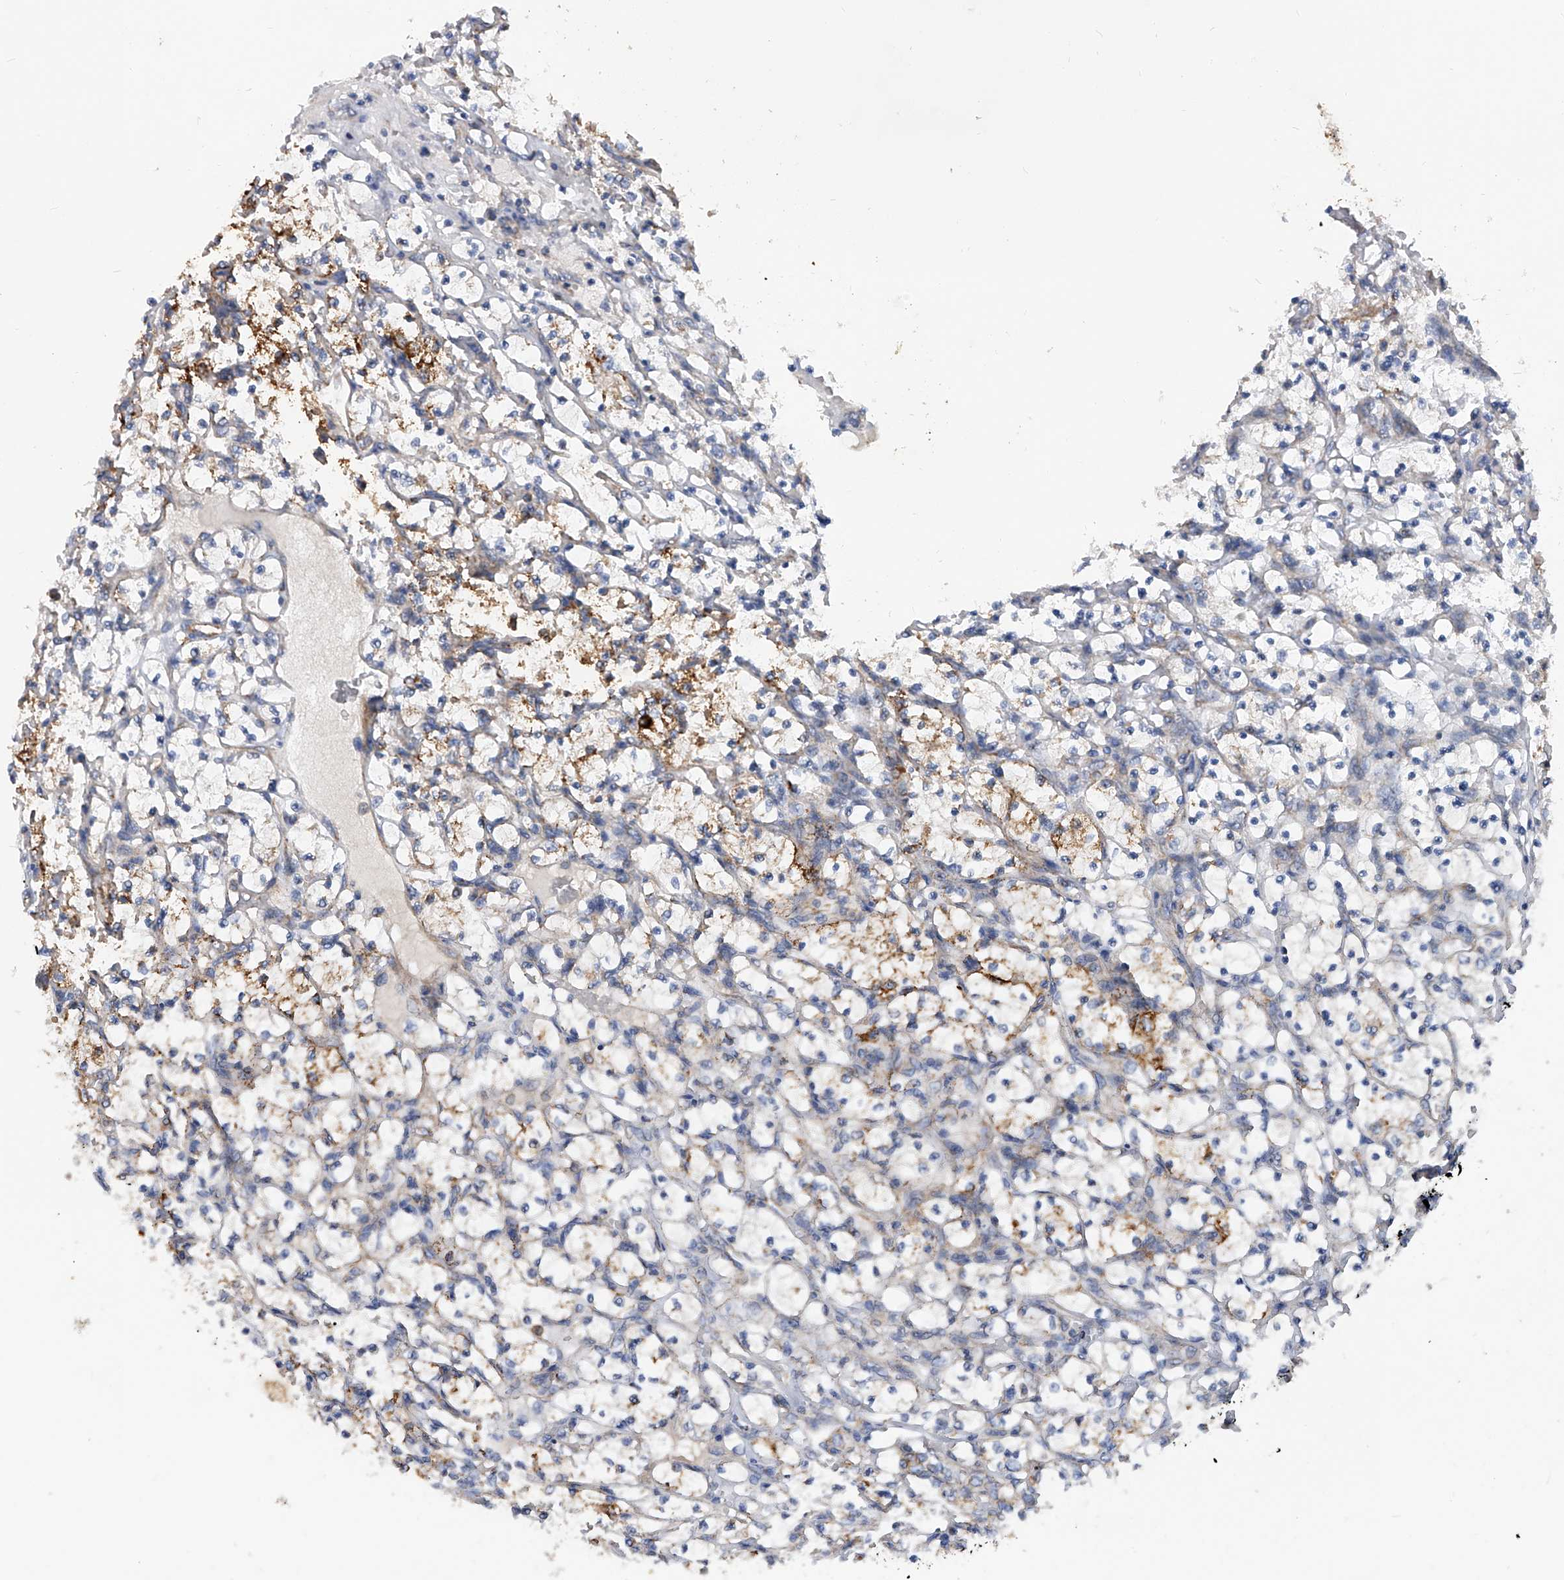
{"staining": {"intensity": "moderate", "quantity": "25%-75%", "location": "cytoplasmic/membranous"}, "tissue": "renal cancer", "cell_type": "Tumor cells", "image_type": "cancer", "snomed": [{"axis": "morphology", "description": "Adenocarcinoma, NOS"}, {"axis": "topography", "description": "Kidney"}], "caption": "Renal adenocarcinoma tissue demonstrates moderate cytoplasmic/membranous expression in about 25%-75% of tumor cells, visualized by immunohistochemistry.", "gene": "PDSS2", "patient": {"sex": "female", "age": 69}}